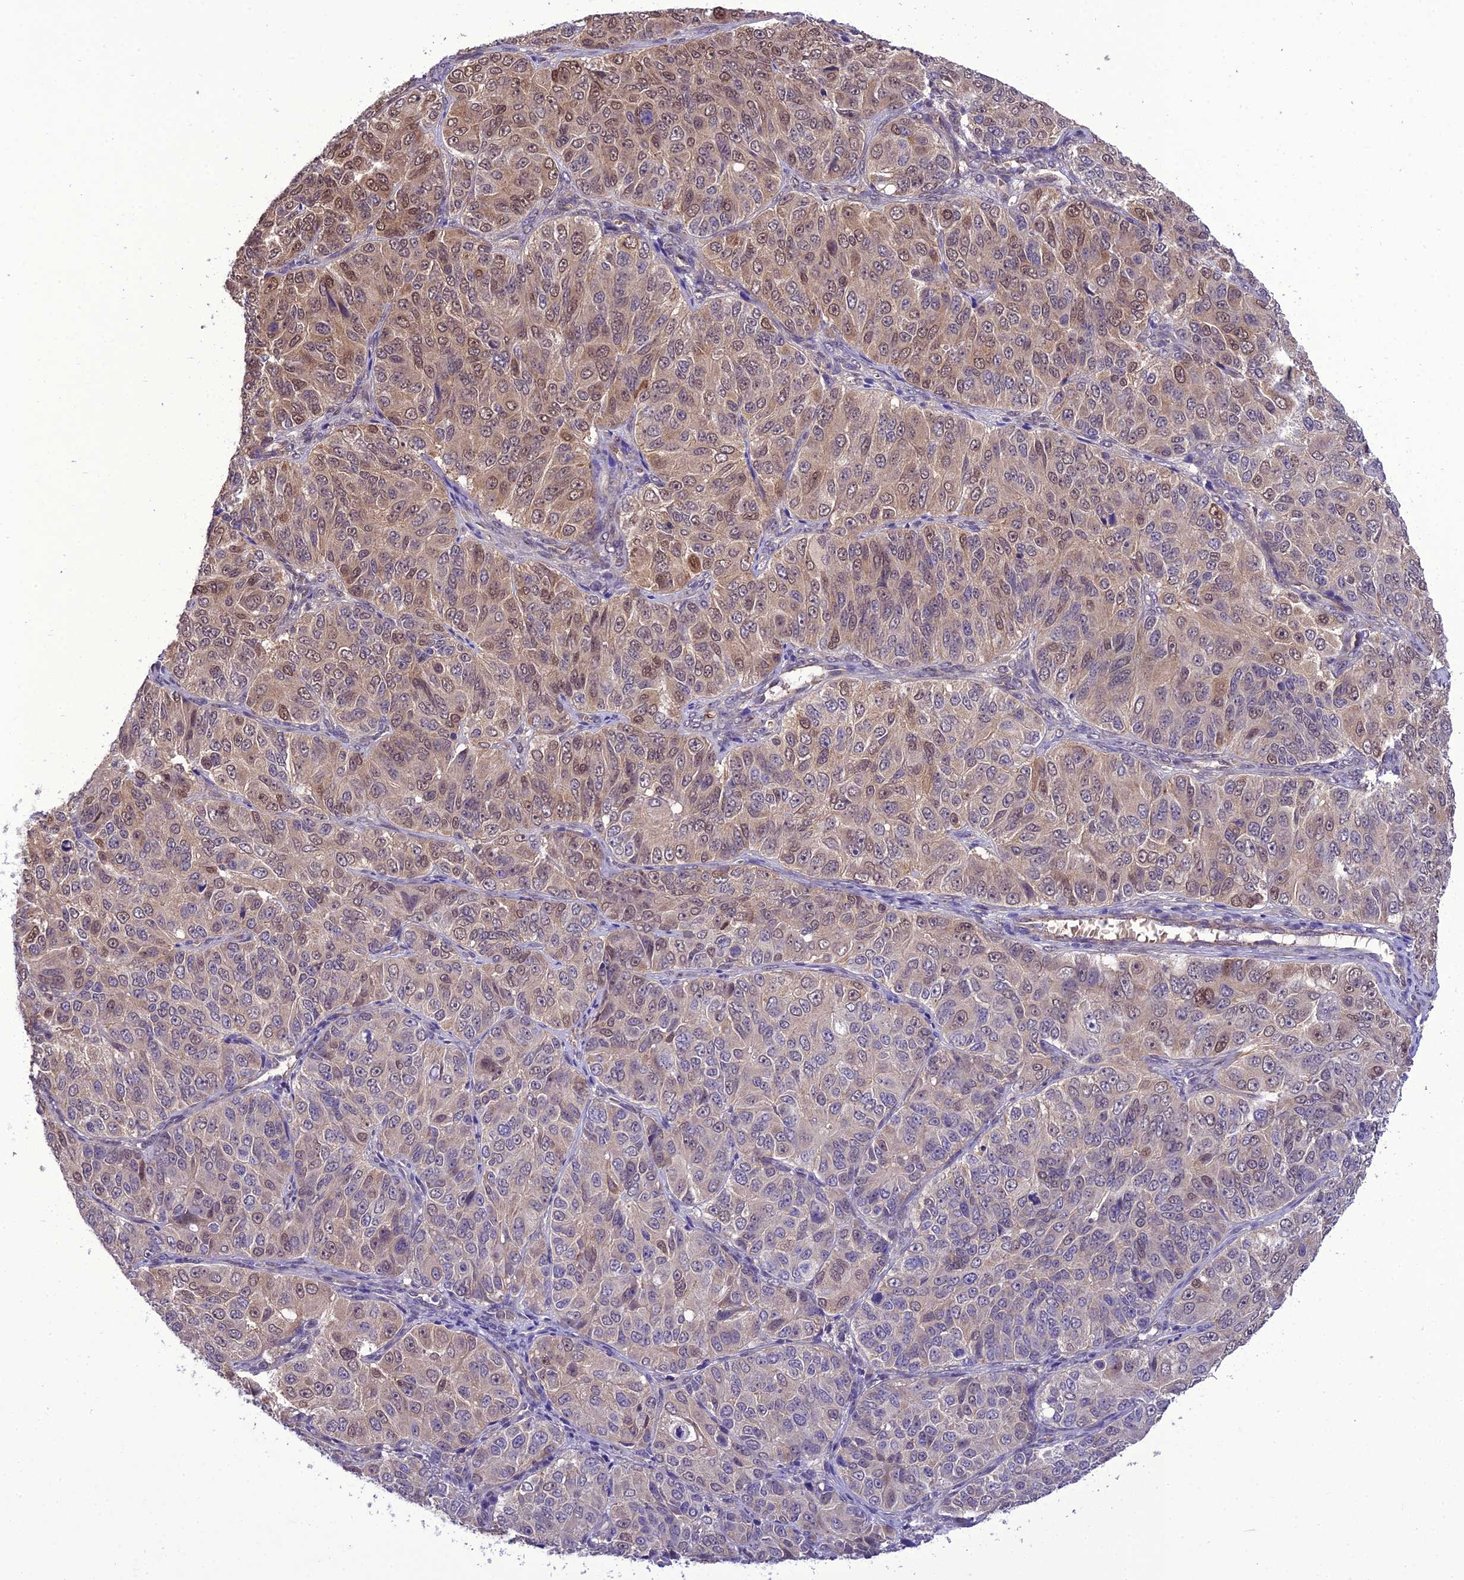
{"staining": {"intensity": "weak", "quantity": "25%-75%", "location": "cytoplasmic/membranous,nuclear"}, "tissue": "ovarian cancer", "cell_type": "Tumor cells", "image_type": "cancer", "snomed": [{"axis": "morphology", "description": "Carcinoma, endometroid"}, {"axis": "topography", "description": "Ovary"}], "caption": "Brown immunohistochemical staining in ovarian cancer exhibits weak cytoplasmic/membranous and nuclear positivity in about 25%-75% of tumor cells.", "gene": "BORCS6", "patient": {"sex": "female", "age": 51}}